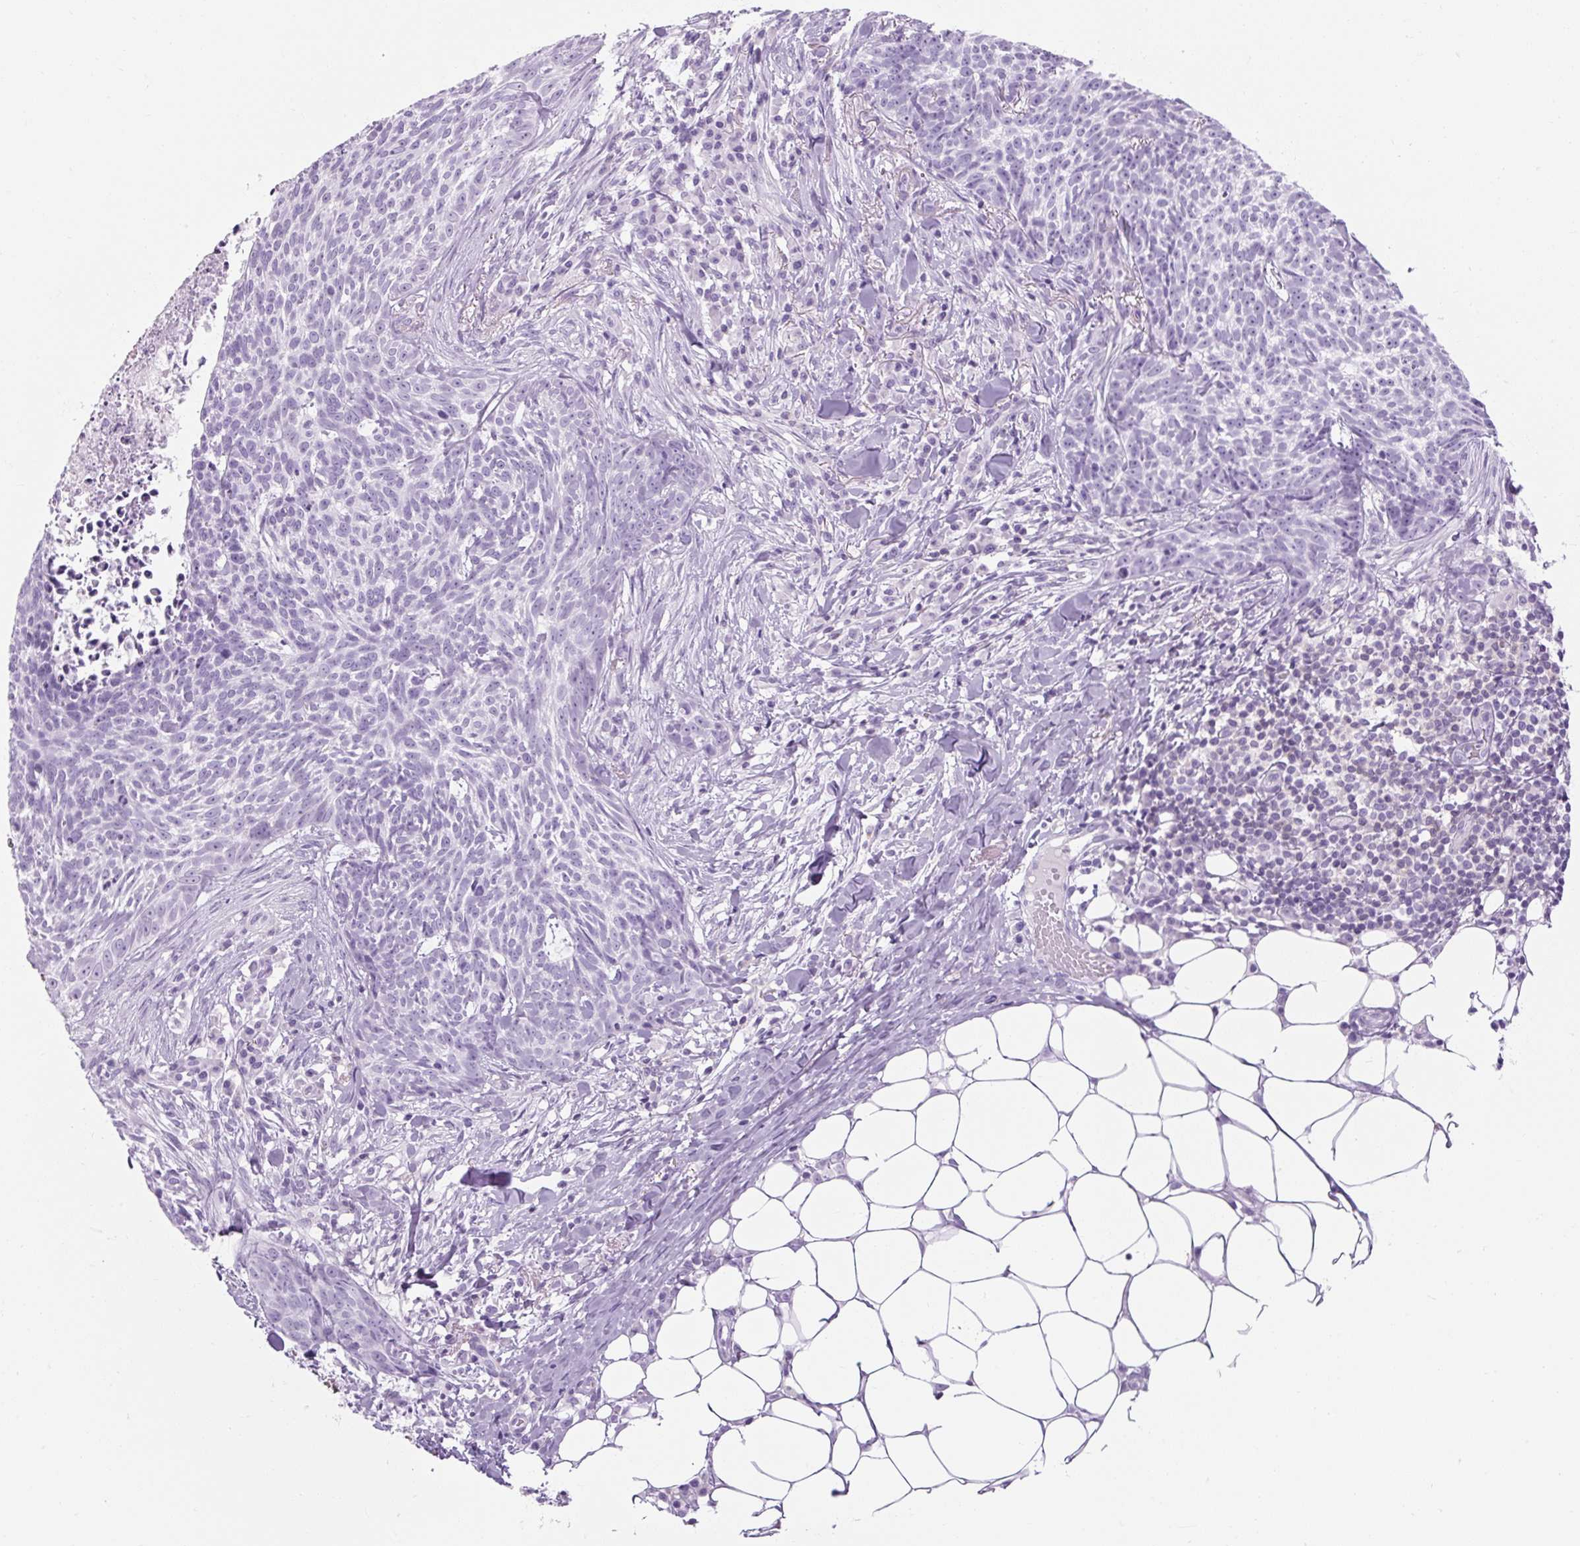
{"staining": {"intensity": "negative", "quantity": "none", "location": "none"}, "tissue": "skin cancer", "cell_type": "Tumor cells", "image_type": "cancer", "snomed": [{"axis": "morphology", "description": "Basal cell carcinoma"}, {"axis": "topography", "description": "Skin"}], "caption": "An immunohistochemistry photomicrograph of skin cancer (basal cell carcinoma) is shown. There is no staining in tumor cells of skin cancer (basal cell carcinoma). Nuclei are stained in blue.", "gene": "TIGD2", "patient": {"sex": "female", "age": 93}}